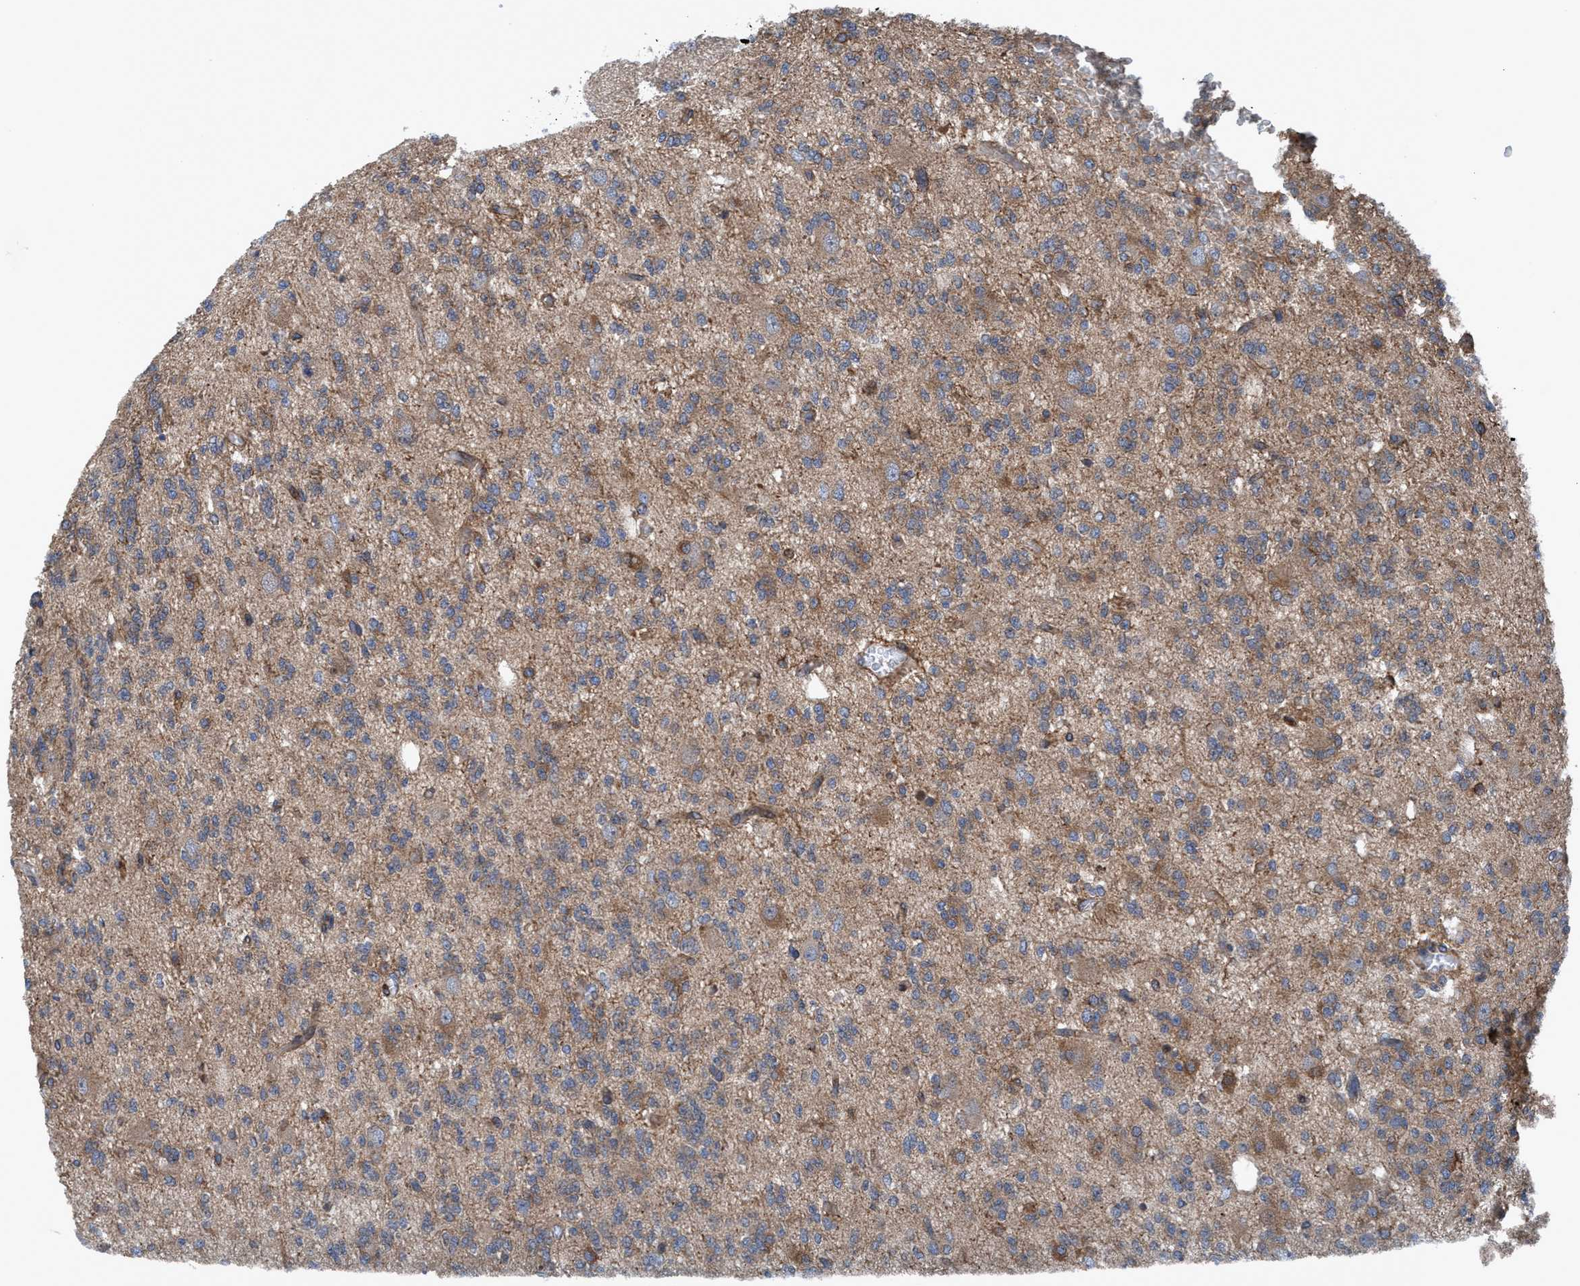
{"staining": {"intensity": "moderate", "quantity": "25%-75%", "location": "cytoplasmic/membranous"}, "tissue": "glioma", "cell_type": "Tumor cells", "image_type": "cancer", "snomed": [{"axis": "morphology", "description": "Glioma, malignant, Low grade"}, {"axis": "topography", "description": "Brain"}], "caption": "Protein staining of glioma tissue demonstrates moderate cytoplasmic/membranous positivity in approximately 25%-75% of tumor cells.", "gene": "NMT1", "patient": {"sex": "male", "age": 38}}